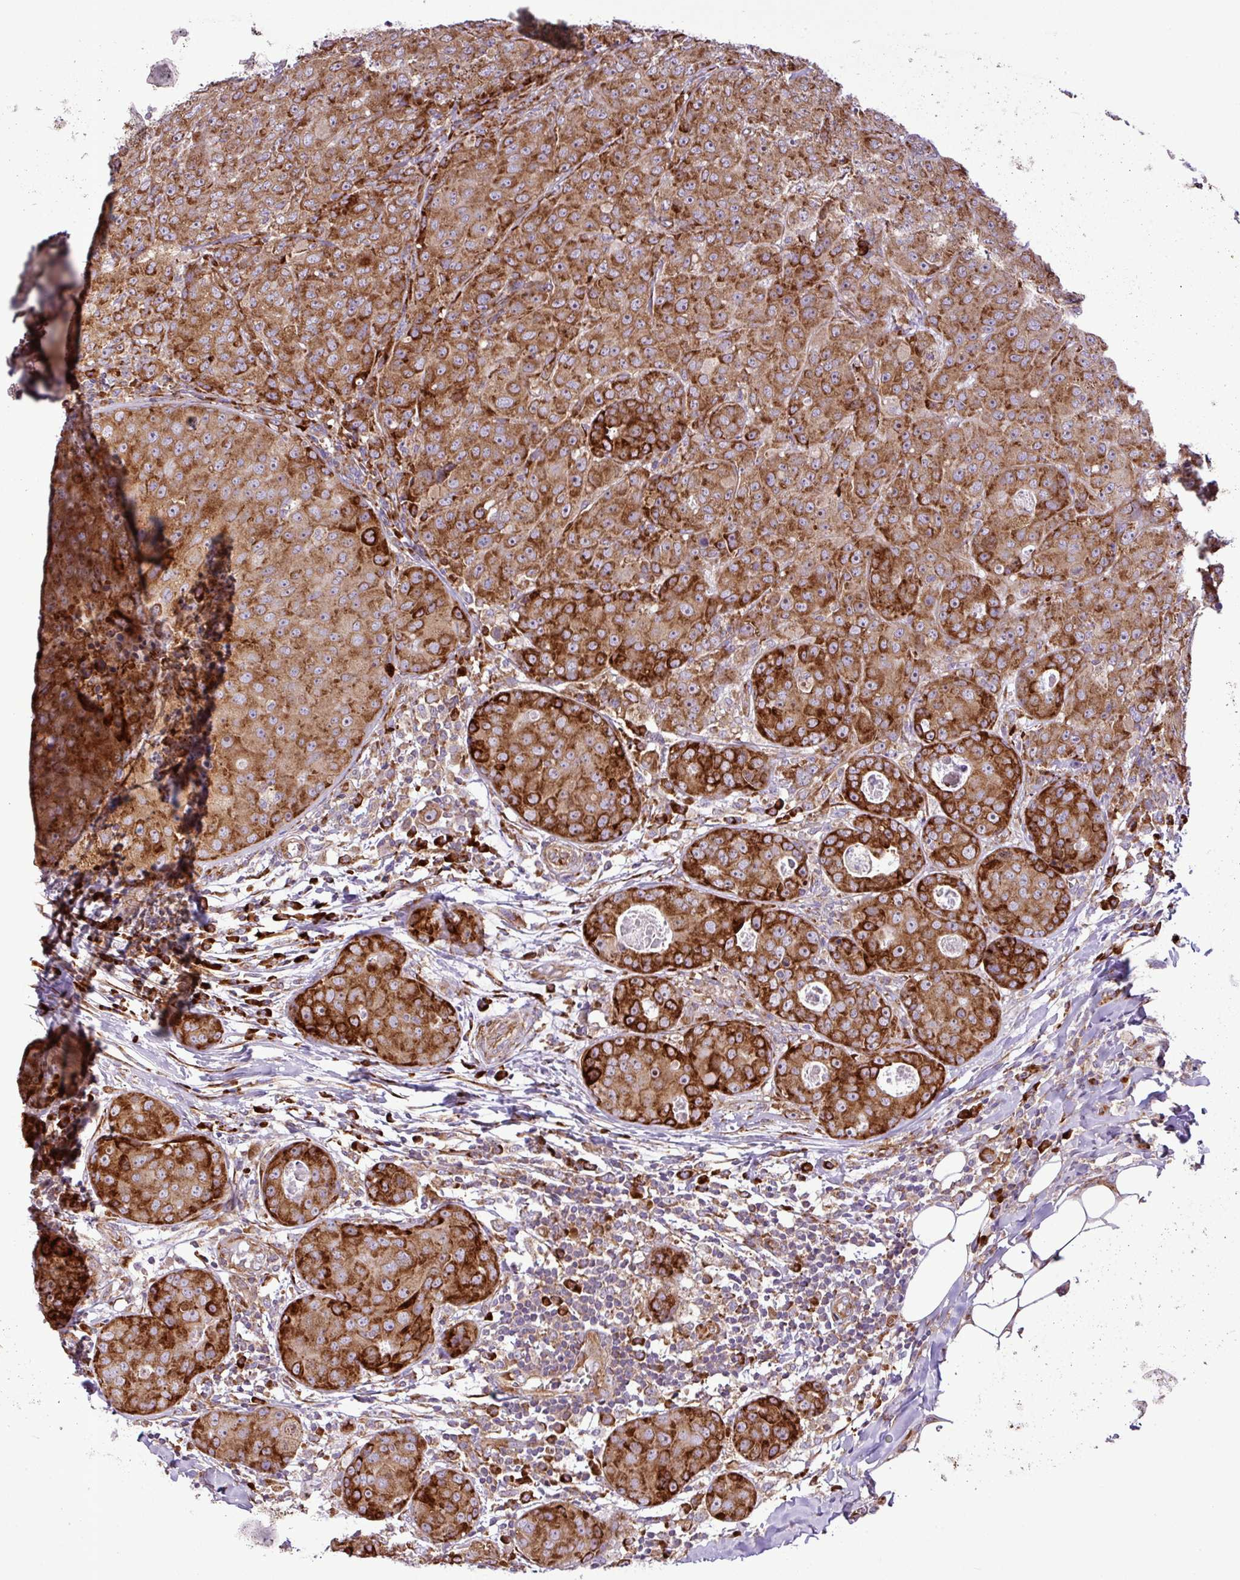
{"staining": {"intensity": "strong", "quantity": ">75%", "location": "cytoplasmic/membranous"}, "tissue": "breast cancer", "cell_type": "Tumor cells", "image_type": "cancer", "snomed": [{"axis": "morphology", "description": "Duct carcinoma"}, {"axis": "topography", "description": "Breast"}], "caption": "Breast cancer (invasive ductal carcinoma) stained for a protein reveals strong cytoplasmic/membranous positivity in tumor cells. The protein is stained brown, and the nuclei are stained in blue (DAB IHC with brightfield microscopy, high magnification).", "gene": "RPL13", "patient": {"sex": "female", "age": 43}}